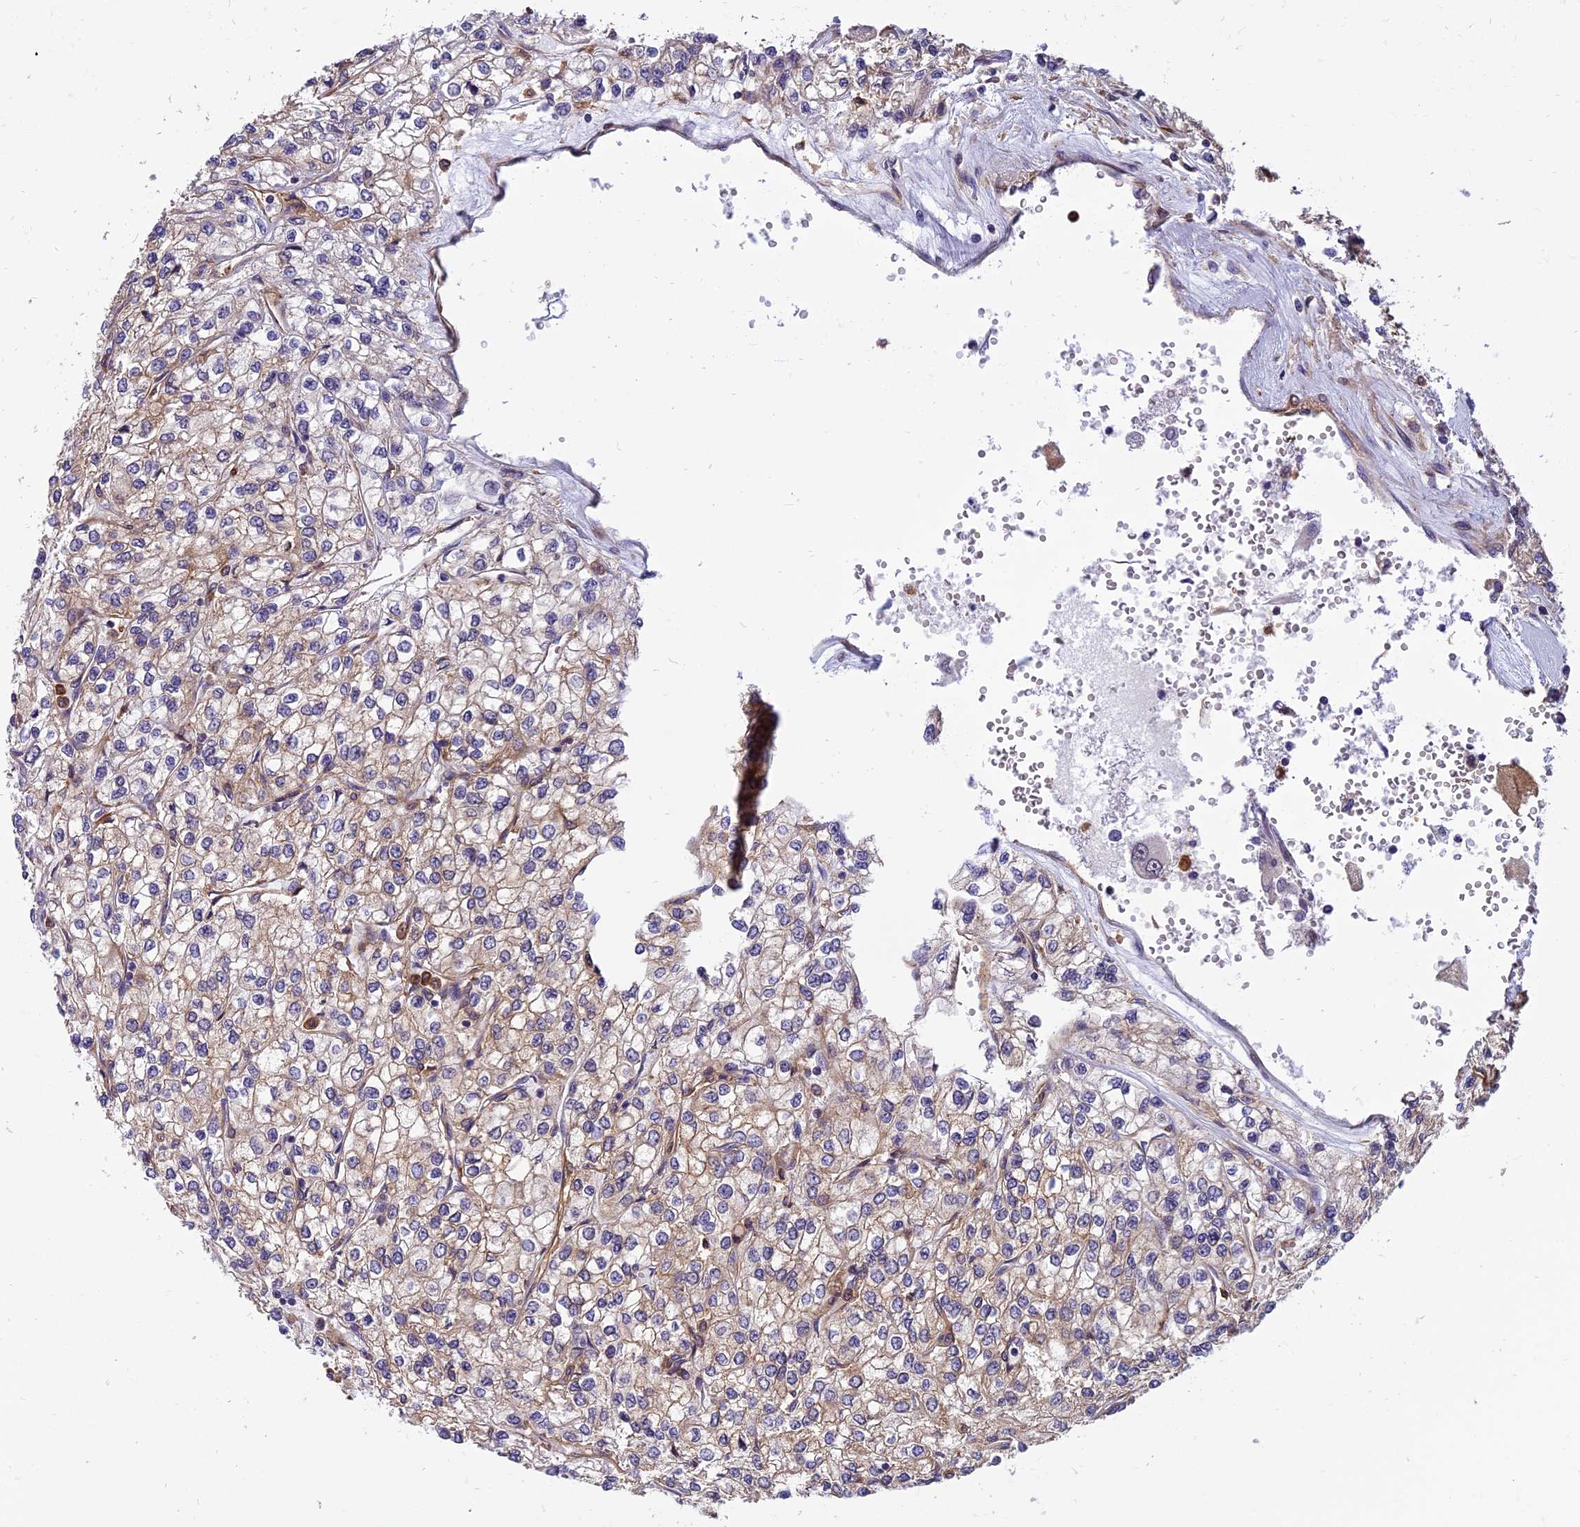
{"staining": {"intensity": "weak", "quantity": "25%-75%", "location": "cytoplasmic/membranous"}, "tissue": "renal cancer", "cell_type": "Tumor cells", "image_type": "cancer", "snomed": [{"axis": "morphology", "description": "Adenocarcinoma, NOS"}, {"axis": "topography", "description": "Kidney"}], "caption": "A micrograph showing weak cytoplasmic/membranous staining in approximately 25%-75% of tumor cells in renal adenocarcinoma, as visualized by brown immunohistochemical staining.", "gene": "EHBP1L1", "patient": {"sex": "male", "age": 80}}